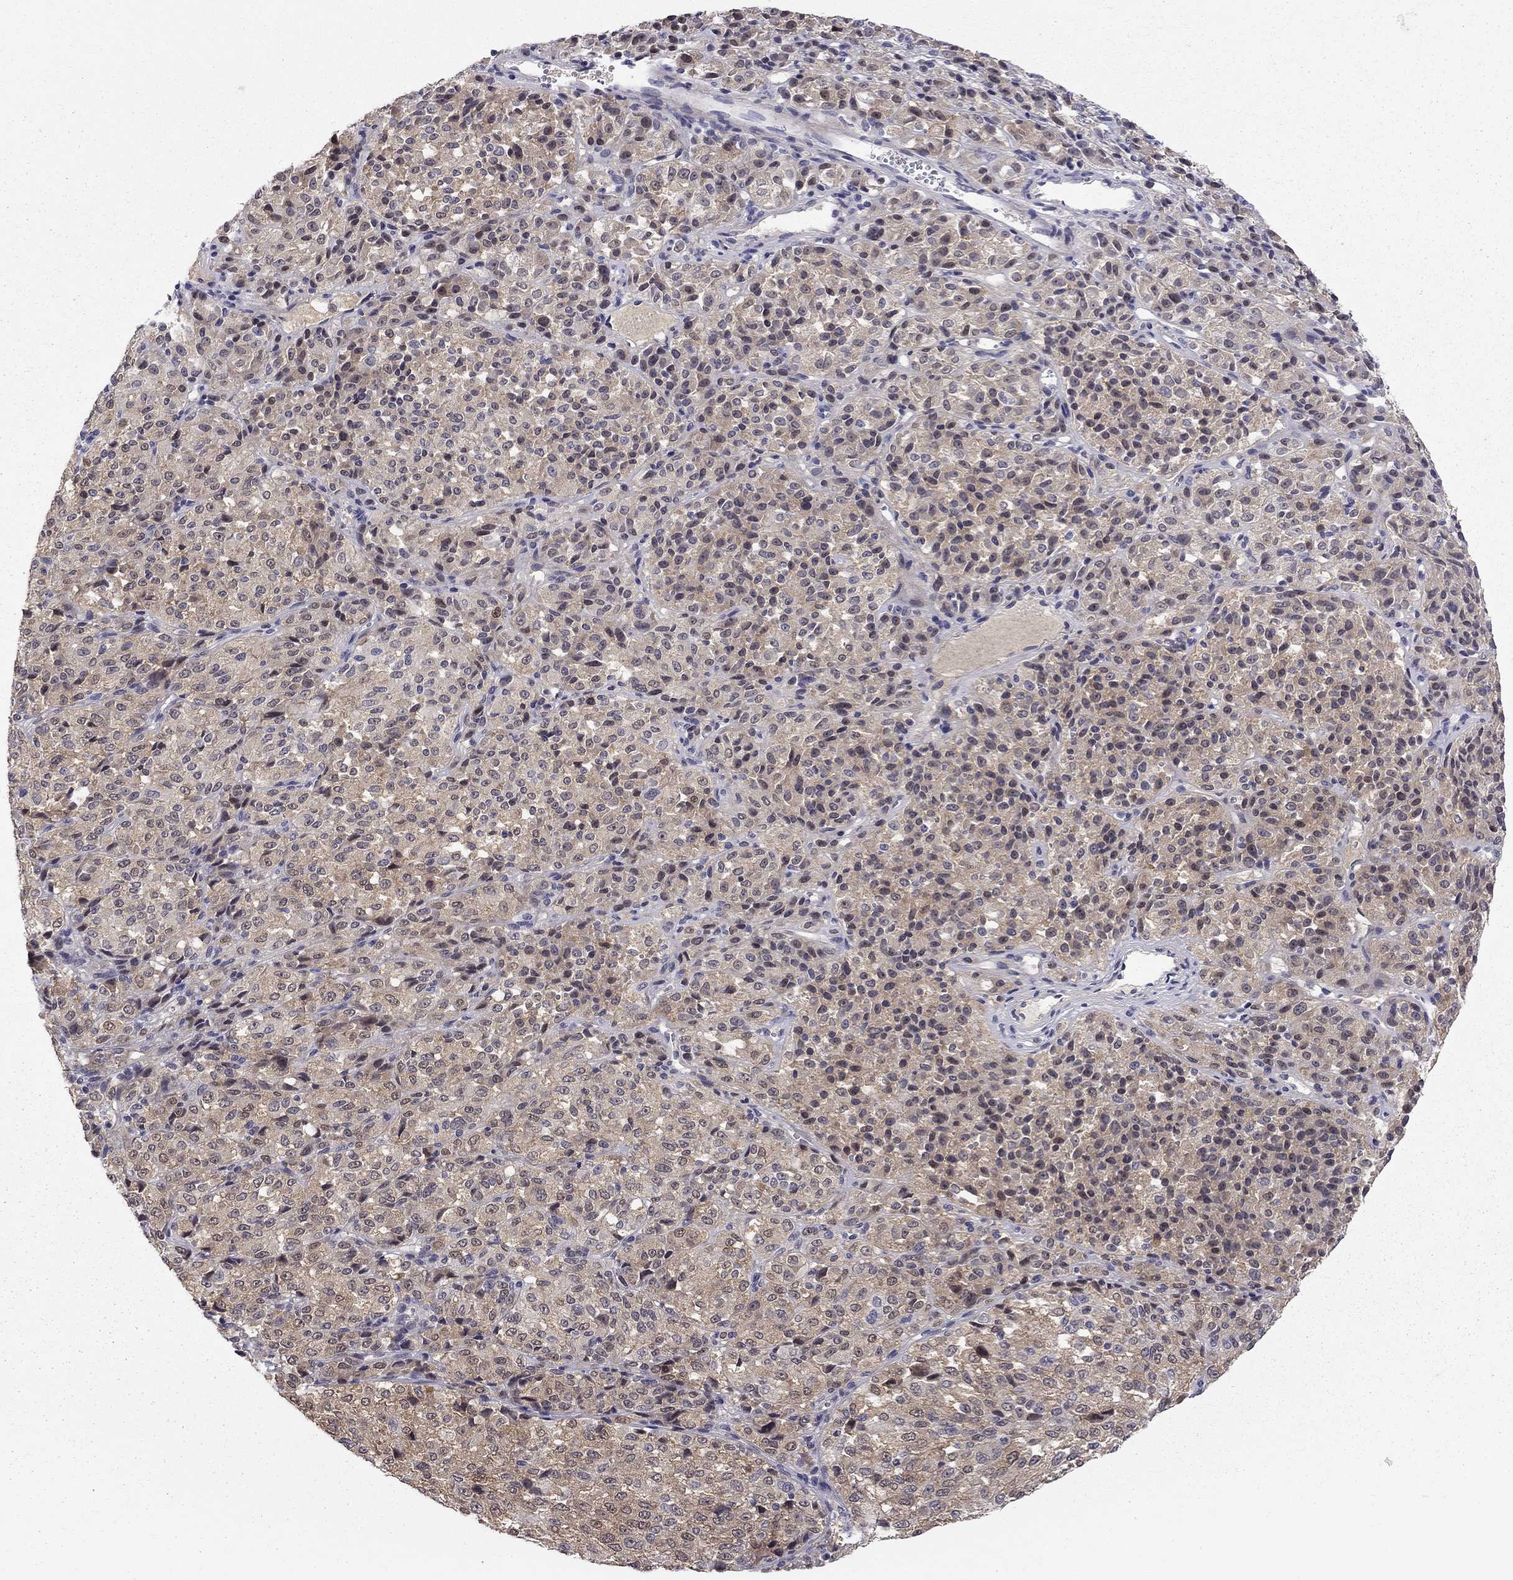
{"staining": {"intensity": "weak", "quantity": "25%-75%", "location": "nuclear"}, "tissue": "melanoma", "cell_type": "Tumor cells", "image_type": "cancer", "snomed": [{"axis": "morphology", "description": "Malignant melanoma, Metastatic site"}, {"axis": "topography", "description": "Brain"}], "caption": "Approximately 25%-75% of tumor cells in human melanoma display weak nuclear protein staining as visualized by brown immunohistochemical staining.", "gene": "STXBP6", "patient": {"sex": "female", "age": 56}}